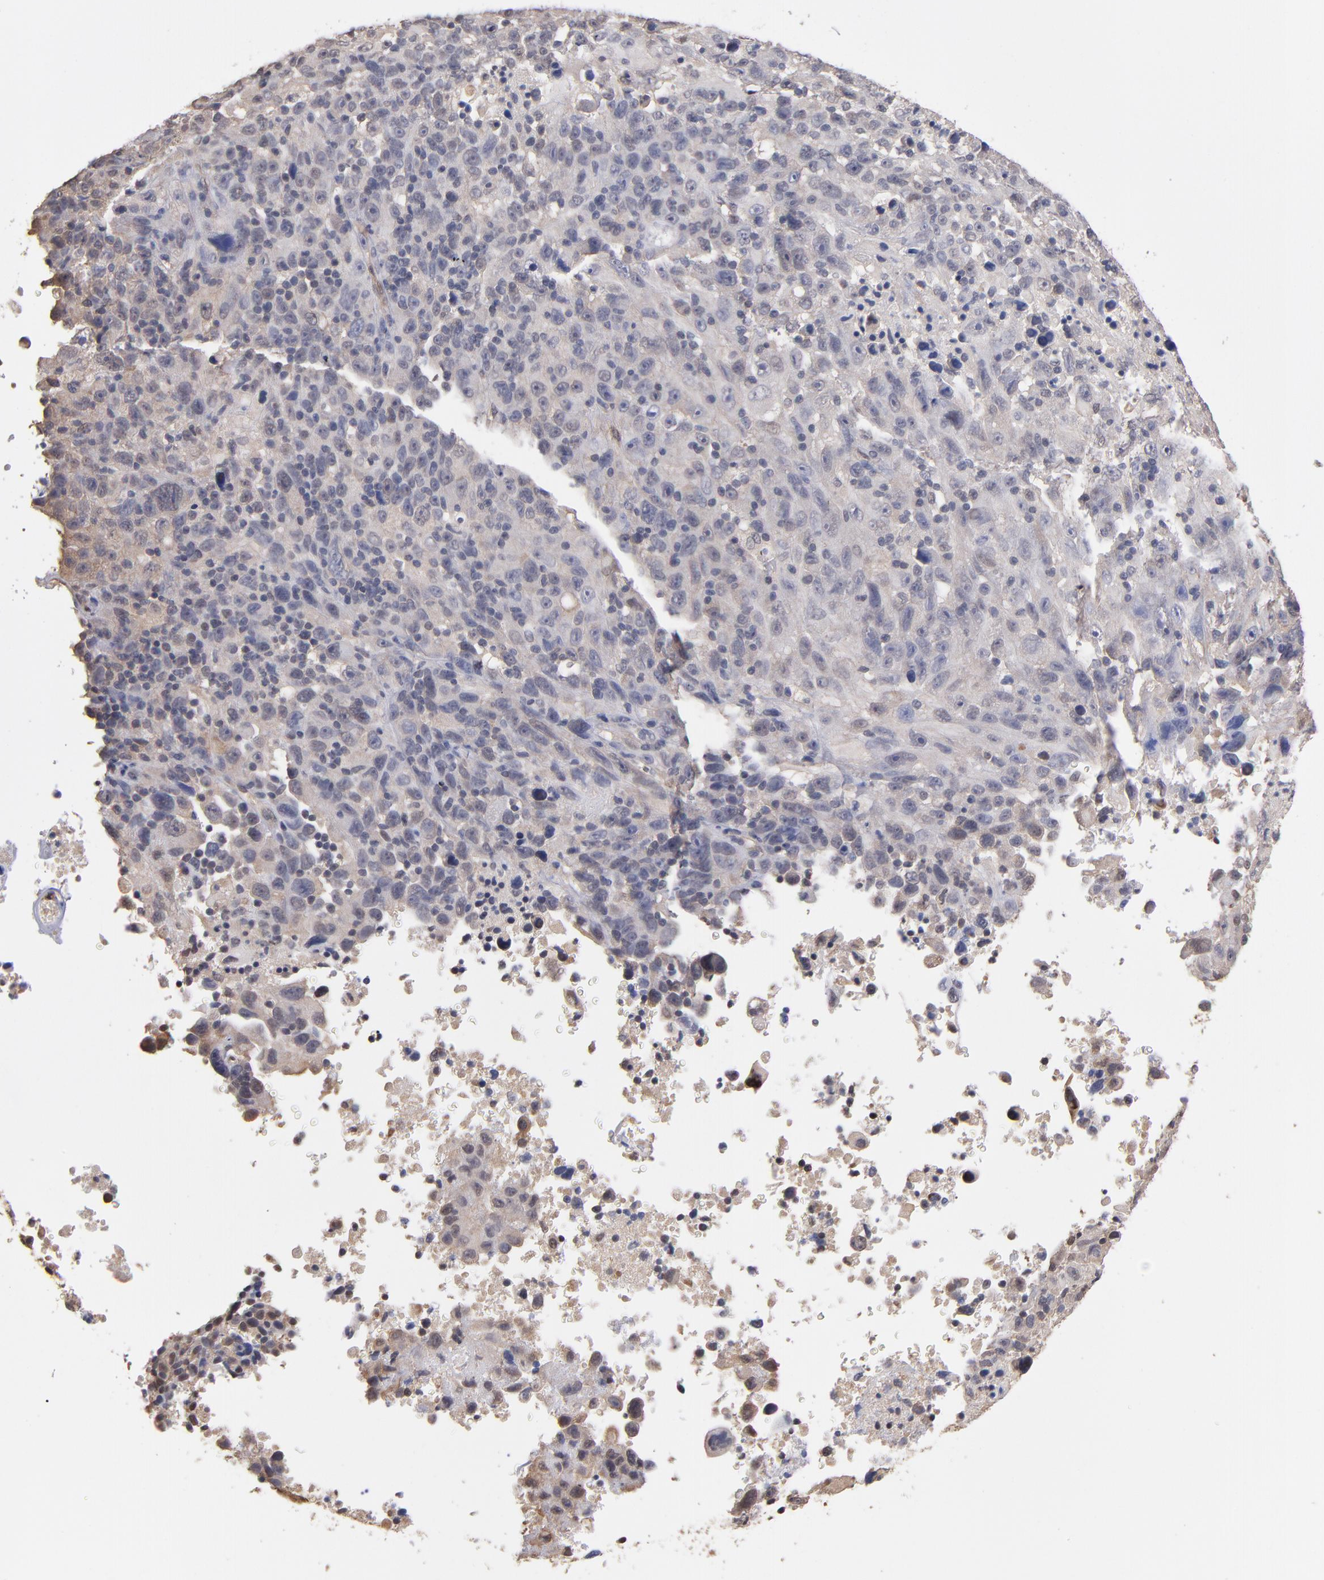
{"staining": {"intensity": "weak", "quantity": "25%-75%", "location": "cytoplasmic/membranous"}, "tissue": "melanoma", "cell_type": "Tumor cells", "image_type": "cancer", "snomed": [{"axis": "morphology", "description": "Malignant melanoma, Metastatic site"}, {"axis": "topography", "description": "Cerebral cortex"}], "caption": "Tumor cells exhibit low levels of weak cytoplasmic/membranous staining in about 25%-75% of cells in malignant melanoma (metastatic site). (Stains: DAB (3,3'-diaminobenzidine) in brown, nuclei in blue, Microscopy: brightfield microscopy at high magnification).", "gene": "PSMD10", "patient": {"sex": "female", "age": 52}}